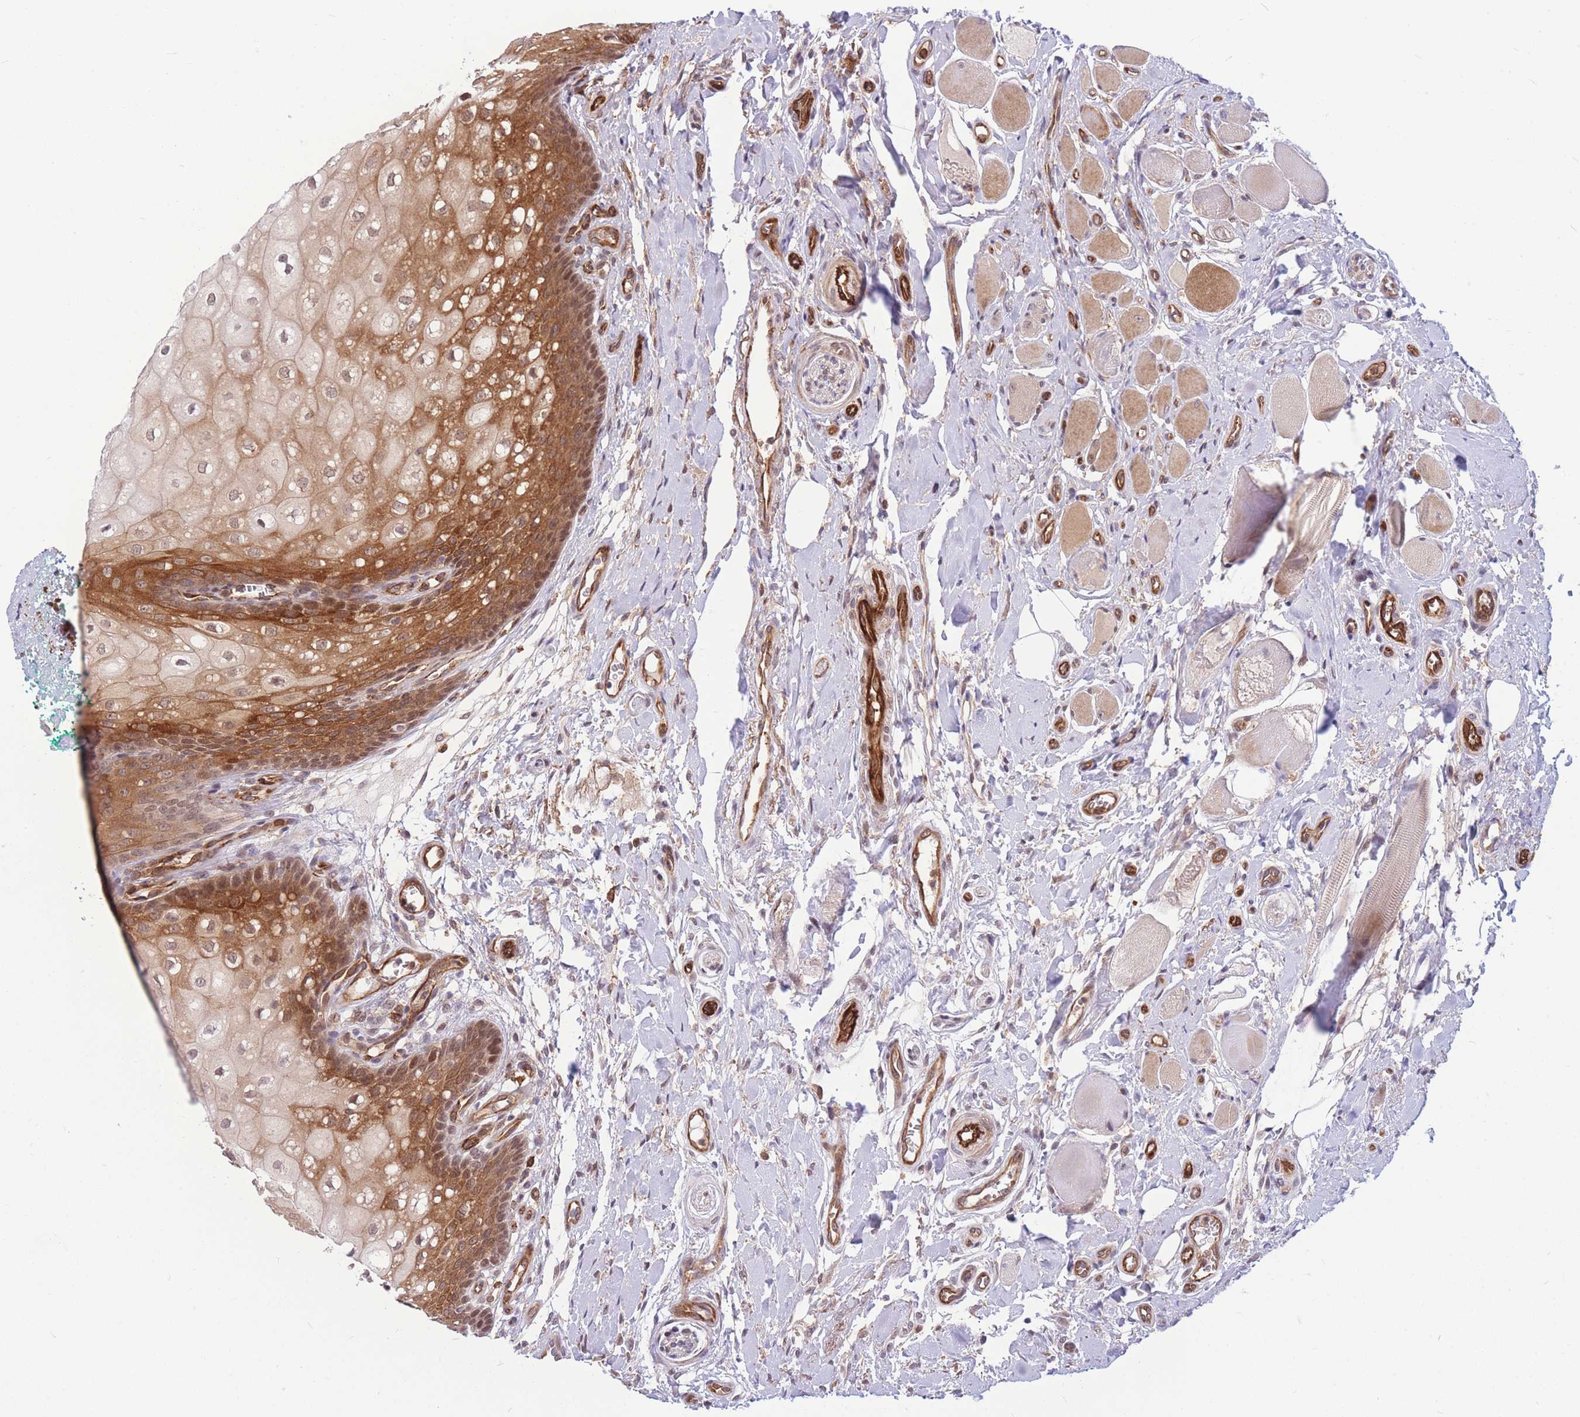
{"staining": {"intensity": "moderate", "quantity": ">75%", "location": "cytoplasmic/membranous,nuclear"}, "tissue": "oral mucosa", "cell_type": "Squamous epithelial cells", "image_type": "normal", "snomed": [{"axis": "morphology", "description": "Normal tissue, NOS"}, {"axis": "morphology", "description": "Squamous cell carcinoma, NOS"}, {"axis": "topography", "description": "Oral tissue"}, {"axis": "topography", "description": "Tounge, NOS"}, {"axis": "topography", "description": "Head-Neck"}], "caption": "Unremarkable oral mucosa exhibits moderate cytoplasmic/membranous,nuclear expression in approximately >75% of squamous epithelial cells, visualized by immunohistochemistry. (brown staining indicates protein expression, while blue staining denotes nuclei).", "gene": "TCF20", "patient": {"sex": "male", "age": 79}}